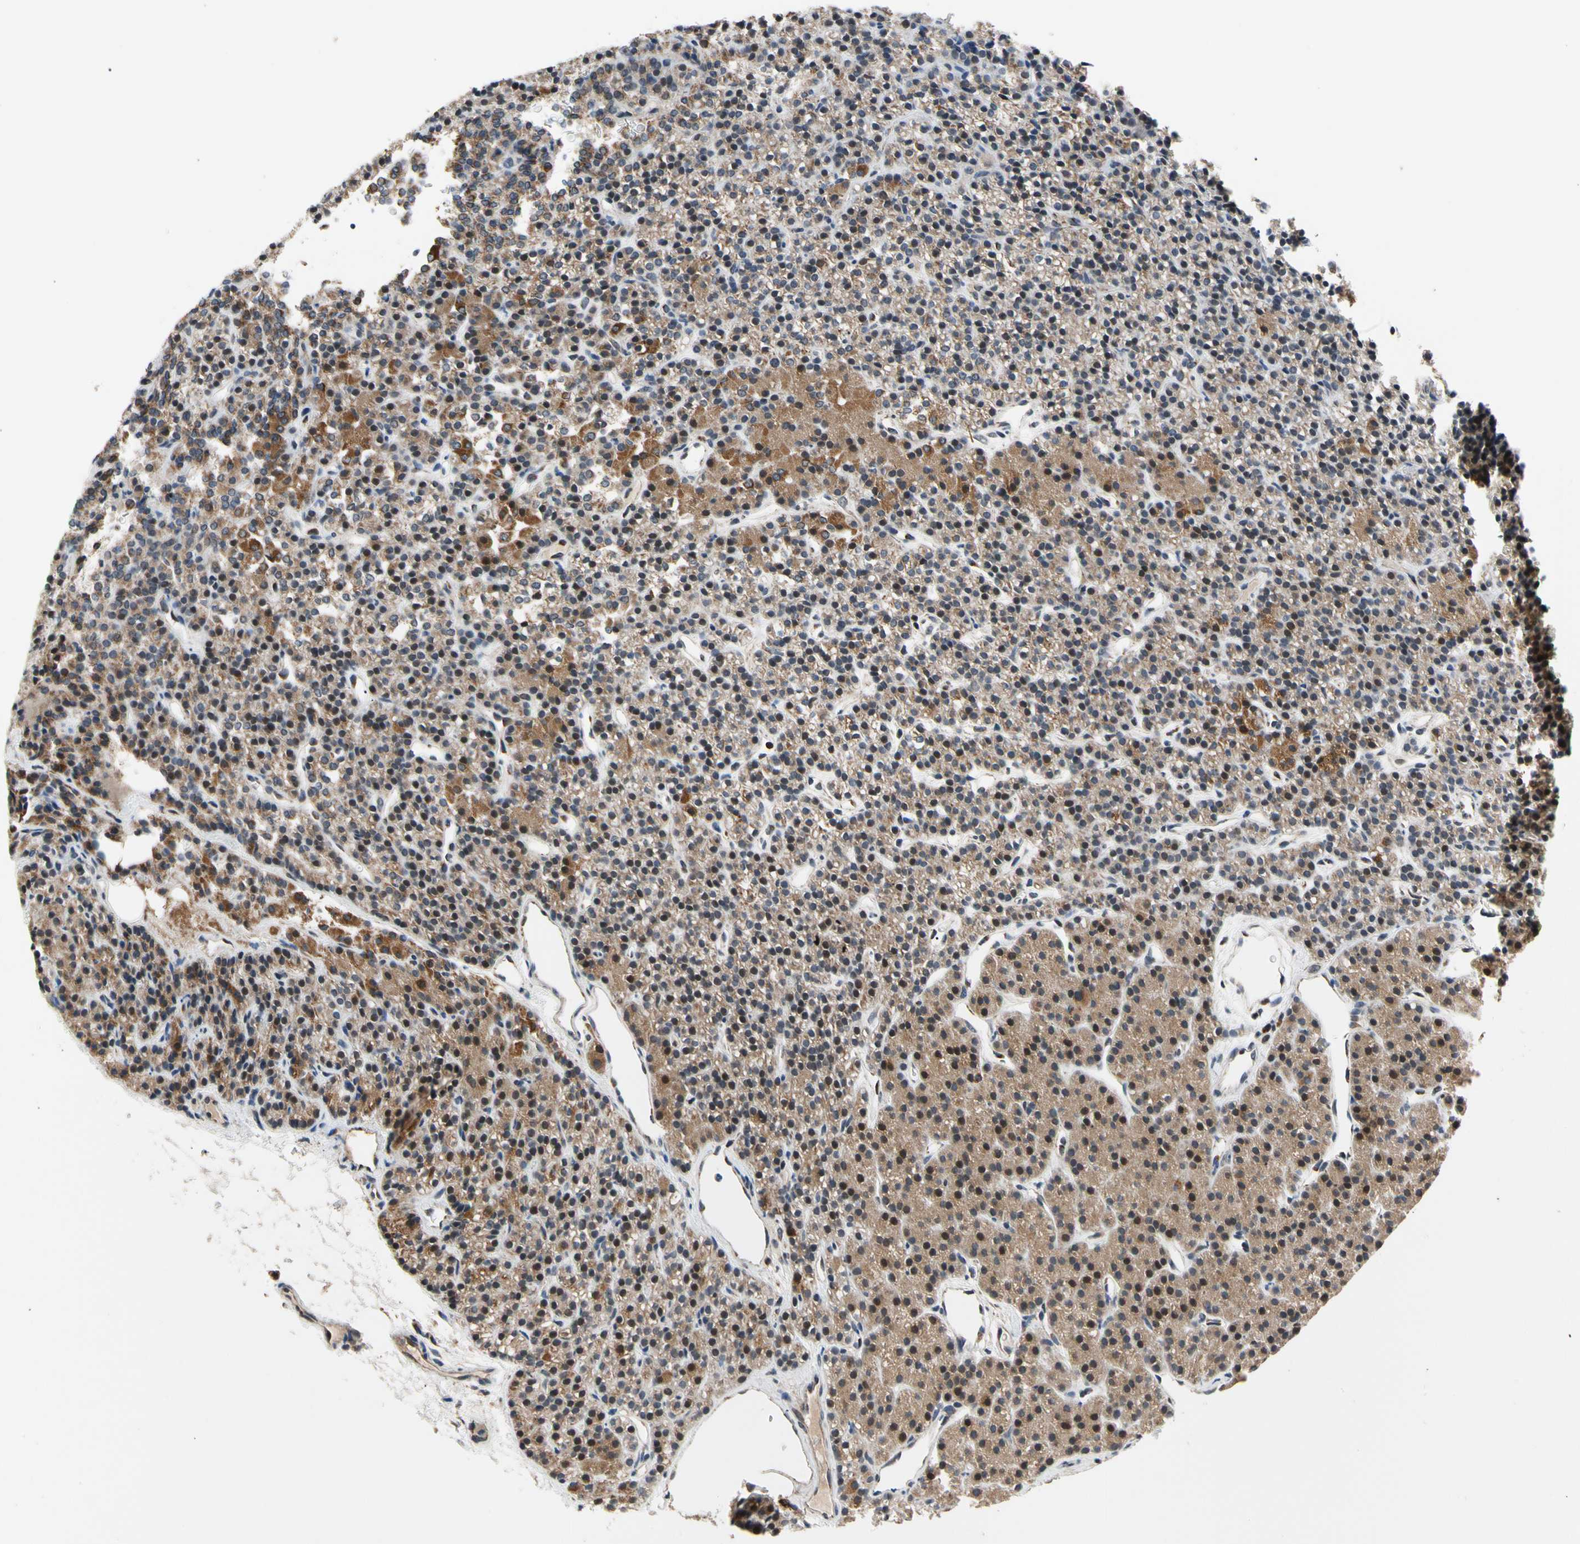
{"staining": {"intensity": "moderate", "quantity": ">75%", "location": "cytoplasmic/membranous"}, "tissue": "parathyroid gland", "cell_type": "Glandular cells", "image_type": "normal", "snomed": [{"axis": "morphology", "description": "Normal tissue, NOS"}, {"axis": "morphology", "description": "Hyperplasia, NOS"}, {"axis": "topography", "description": "Parathyroid gland"}], "caption": "Immunohistochemical staining of unremarkable parathyroid gland demonstrates >75% levels of moderate cytoplasmic/membranous protein staining in about >75% of glandular cells. (IHC, brightfield microscopy, high magnification).", "gene": "KHDC4", "patient": {"sex": "male", "age": 44}}